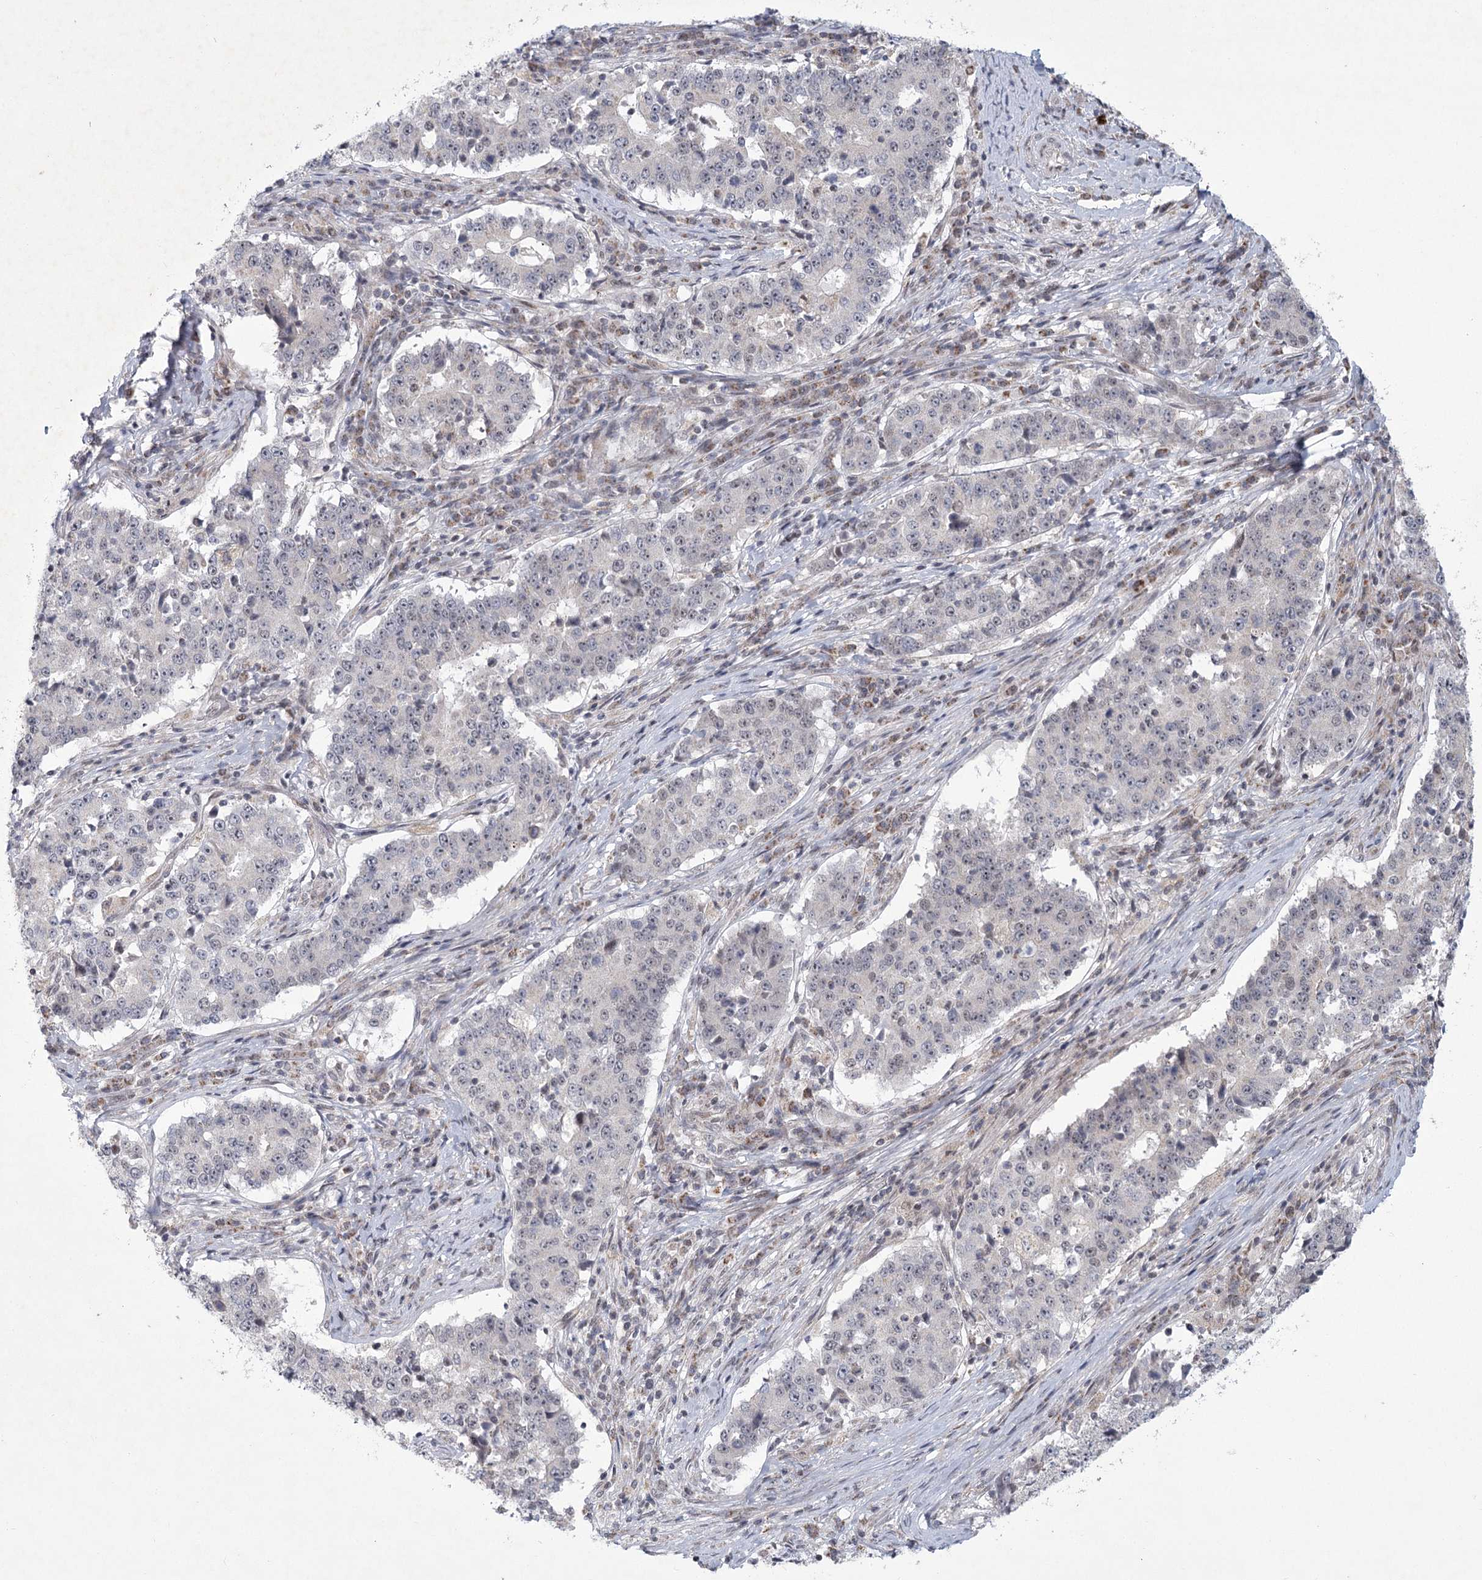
{"staining": {"intensity": "negative", "quantity": "none", "location": "none"}, "tissue": "stomach cancer", "cell_type": "Tumor cells", "image_type": "cancer", "snomed": [{"axis": "morphology", "description": "Adenocarcinoma, NOS"}, {"axis": "topography", "description": "Stomach"}], "caption": "DAB immunohistochemical staining of human adenocarcinoma (stomach) exhibits no significant positivity in tumor cells. (Brightfield microscopy of DAB (3,3'-diaminobenzidine) IHC at high magnification).", "gene": "CIB4", "patient": {"sex": "male", "age": 59}}